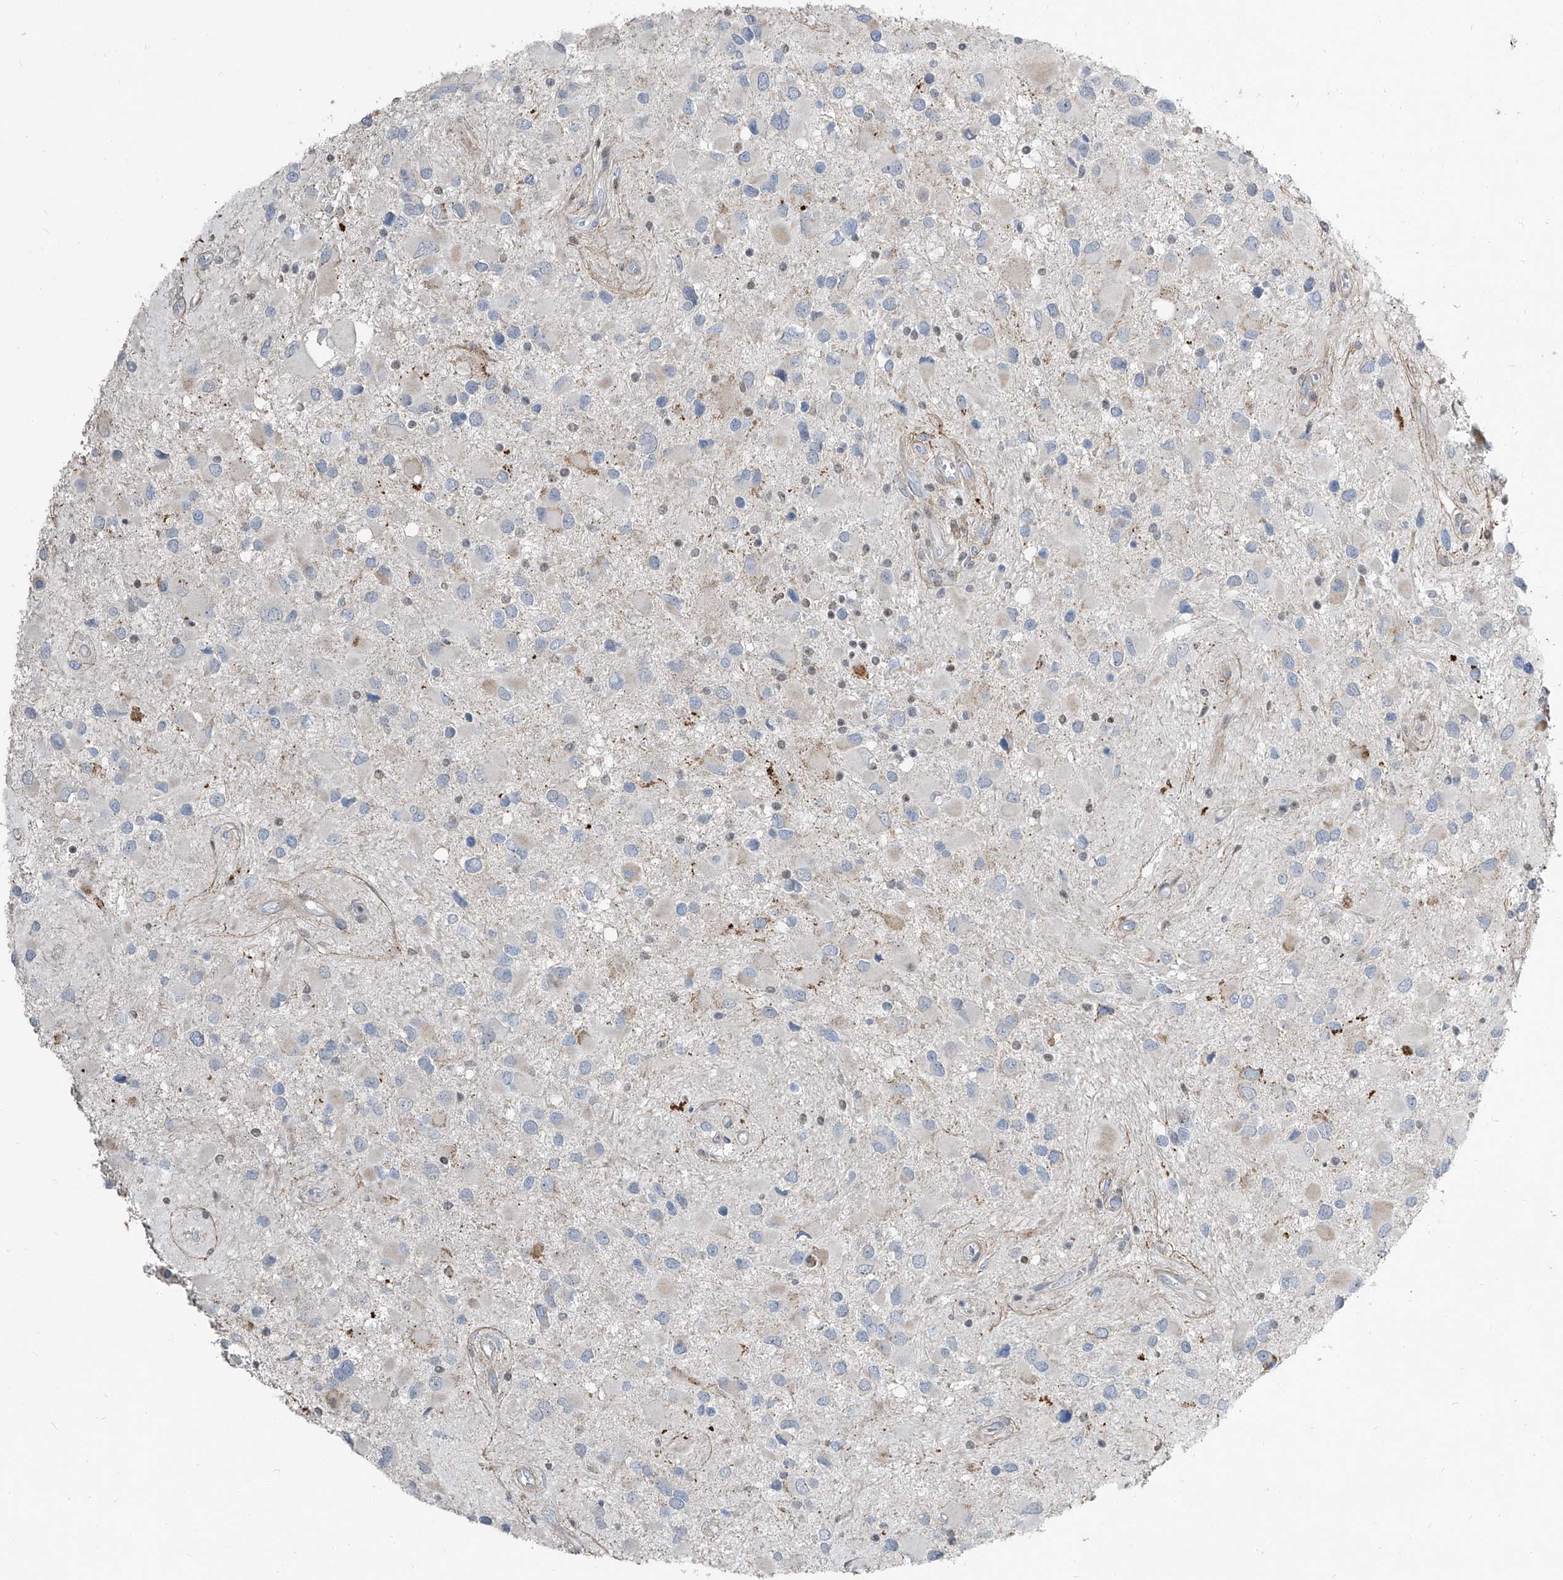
{"staining": {"intensity": "negative", "quantity": "none", "location": "none"}, "tissue": "glioma", "cell_type": "Tumor cells", "image_type": "cancer", "snomed": [{"axis": "morphology", "description": "Glioma, malignant, High grade"}, {"axis": "topography", "description": "Brain"}], "caption": "Tumor cells are negative for protein expression in human glioma.", "gene": "HOXA3", "patient": {"sex": "male", "age": 53}}